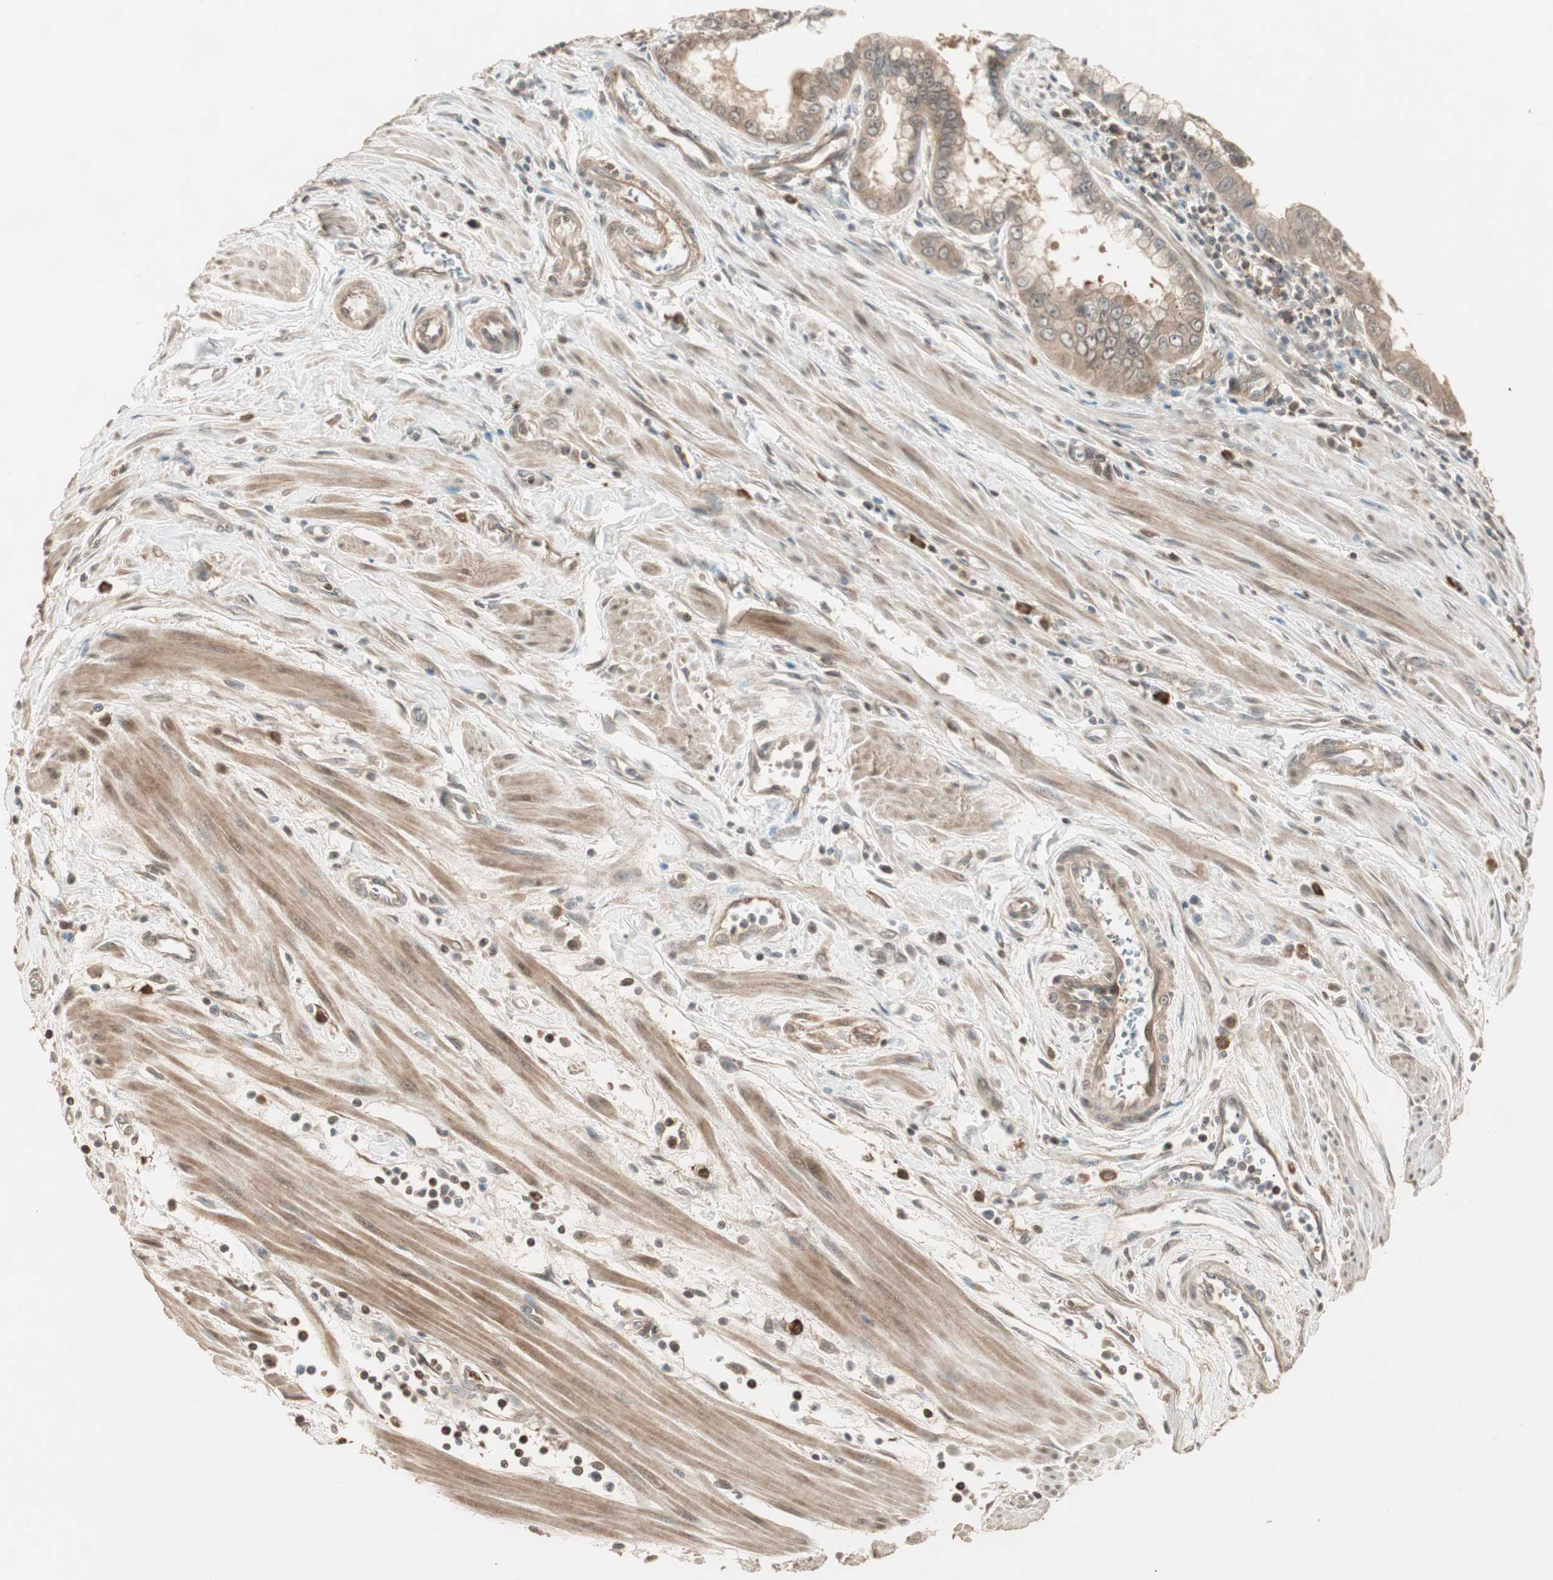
{"staining": {"intensity": "moderate", "quantity": ">75%", "location": "cytoplasmic/membranous,nuclear"}, "tissue": "pancreatic cancer", "cell_type": "Tumor cells", "image_type": "cancer", "snomed": [{"axis": "morphology", "description": "Normal tissue, NOS"}, {"axis": "topography", "description": "Lymph node"}], "caption": "Pancreatic cancer tissue reveals moderate cytoplasmic/membranous and nuclear staining in approximately >75% of tumor cells, visualized by immunohistochemistry.", "gene": "CNOT4", "patient": {"sex": "male", "age": 50}}